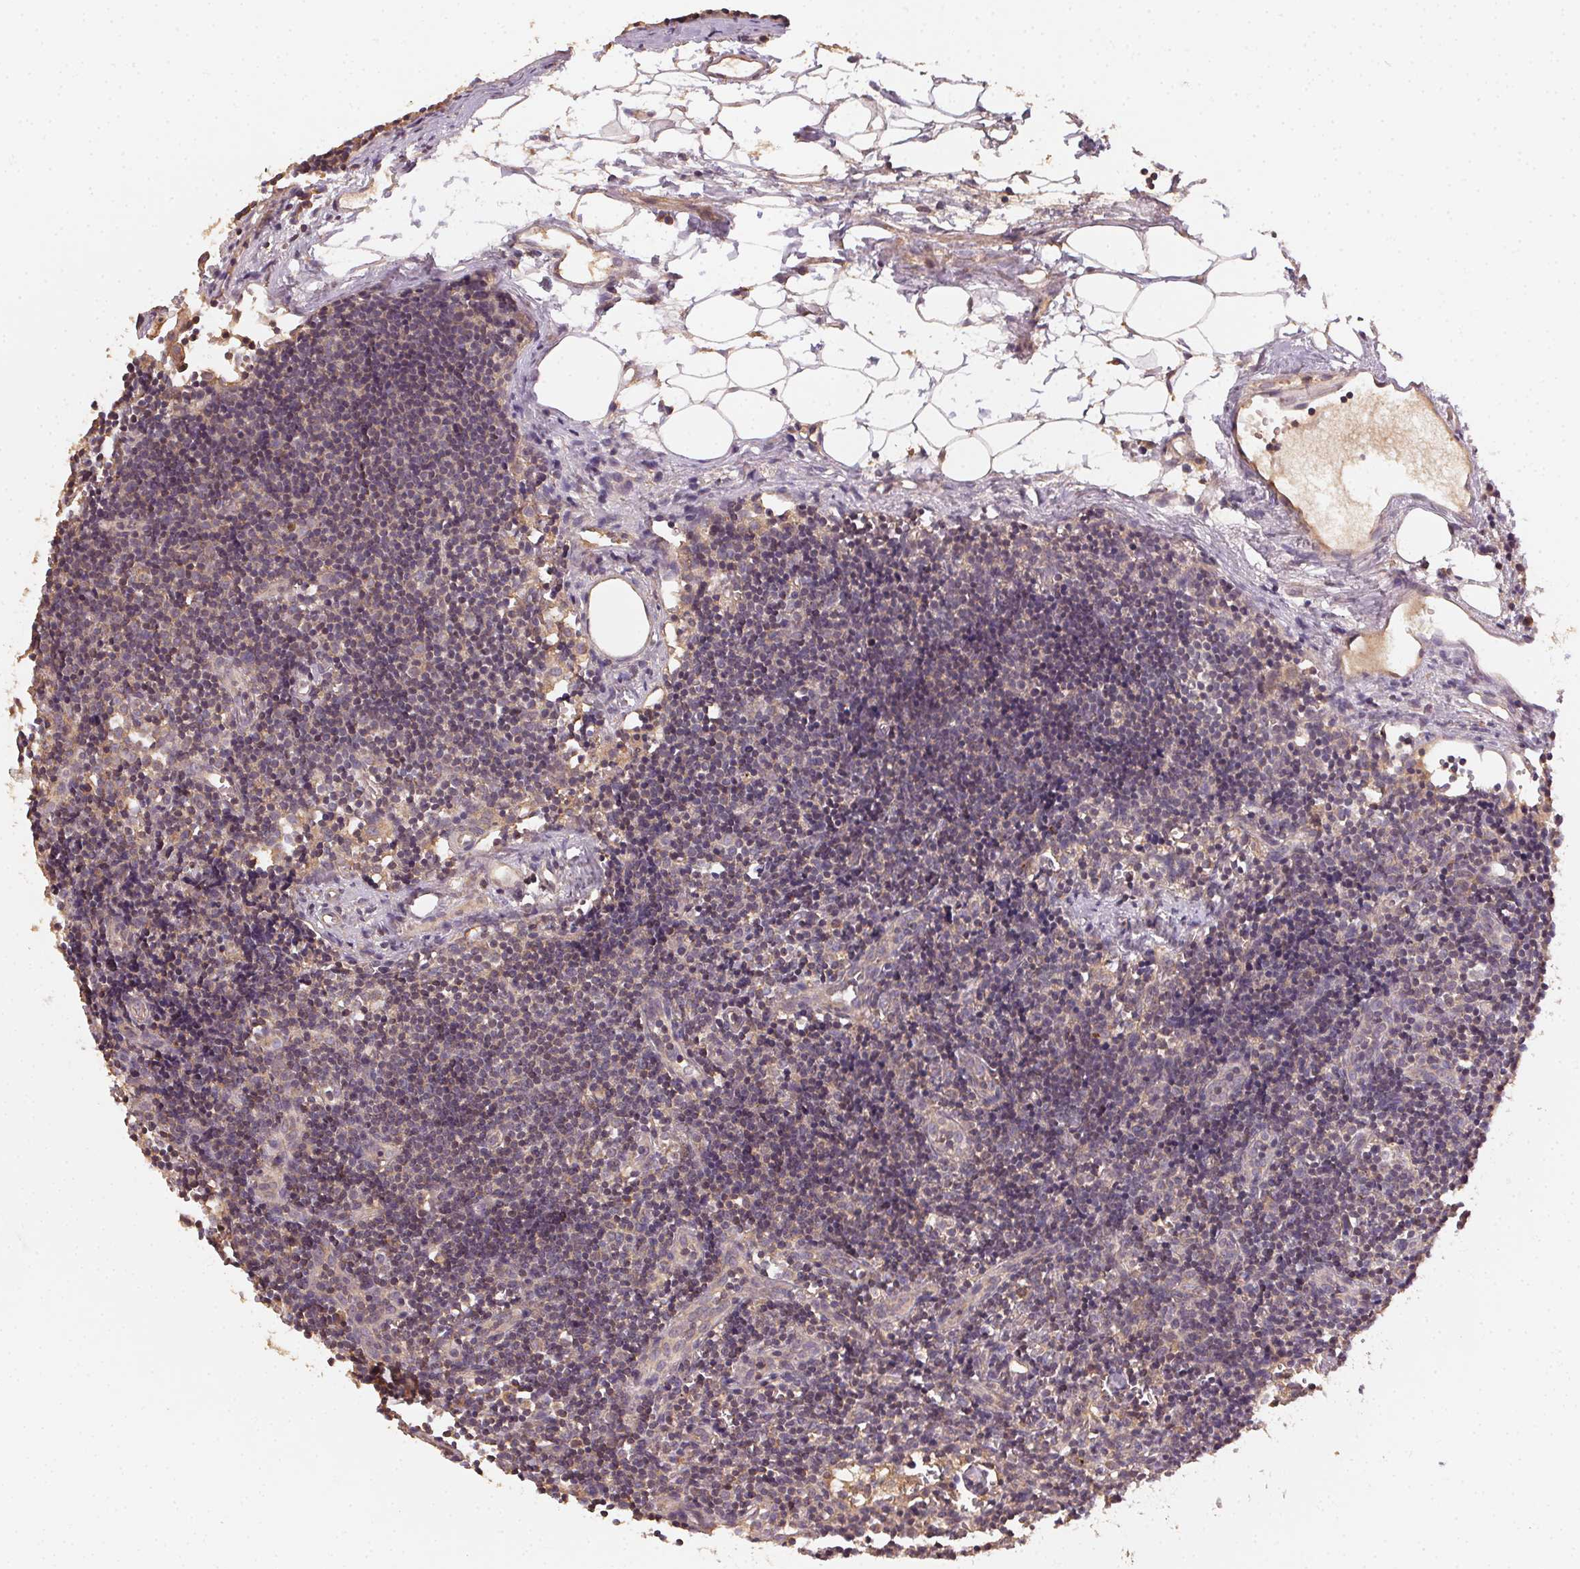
{"staining": {"intensity": "weak", "quantity": "25%-75%", "location": "cytoplasmic/membranous"}, "tissue": "lymph node", "cell_type": "Germinal center cells", "image_type": "normal", "snomed": [{"axis": "morphology", "description": "Normal tissue, NOS"}, {"axis": "topography", "description": "Lymph node"}], "caption": "A brown stain labels weak cytoplasmic/membranous positivity of a protein in germinal center cells of normal lymph node. The protein is stained brown, and the nuclei are stained in blue (DAB IHC with brightfield microscopy, high magnification).", "gene": "RALA", "patient": {"sex": "female", "age": 41}}